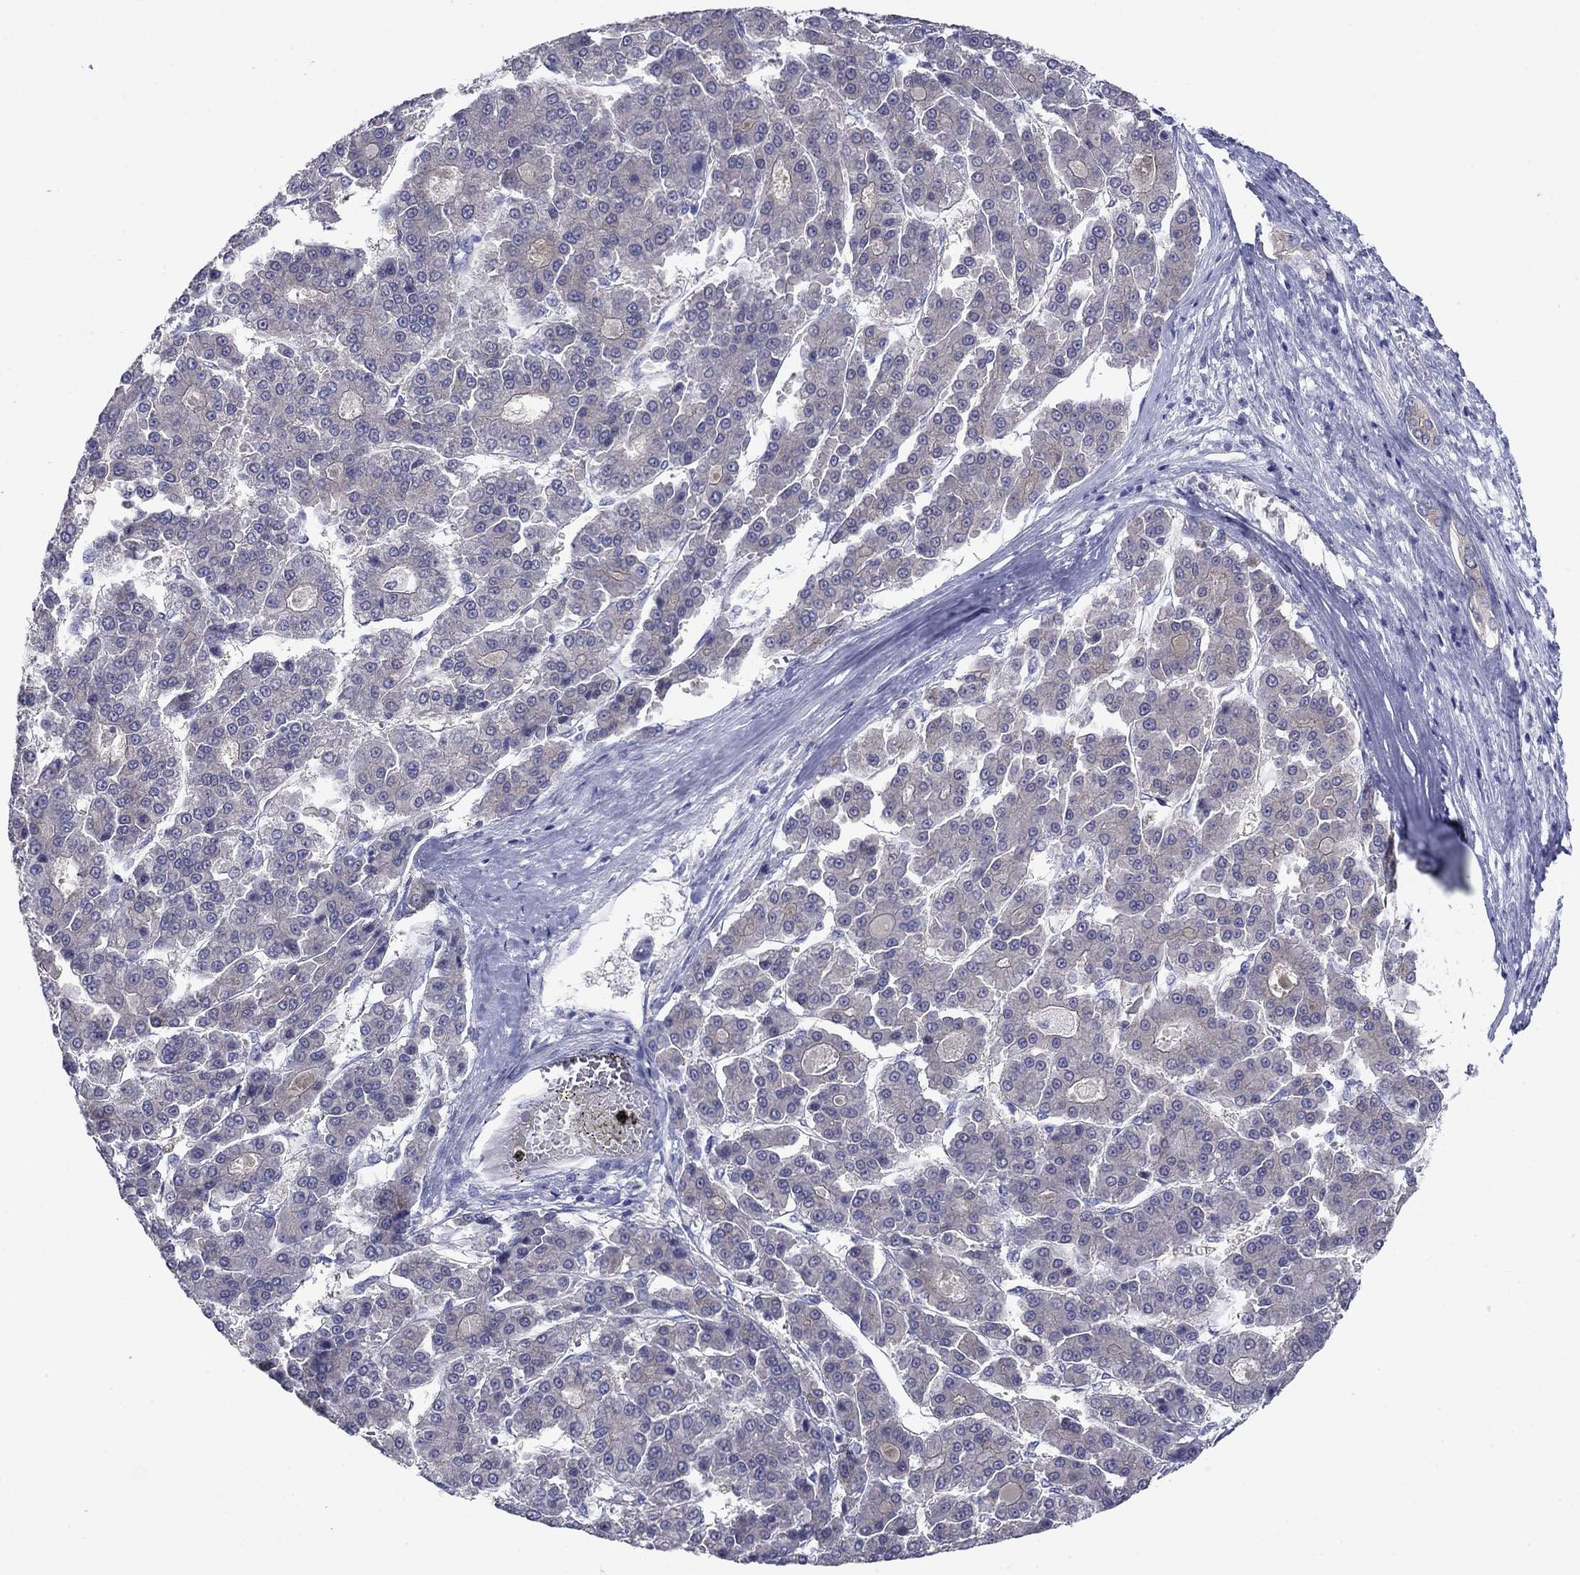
{"staining": {"intensity": "negative", "quantity": "none", "location": "none"}, "tissue": "liver cancer", "cell_type": "Tumor cells", "image_type": "cancer", "snomed": [{"axis": "morphology", "description": "Carcinoma, Hepatocellular, NOS"}, {"axis": "topography", "description": "Liver"}], "caption": "There is no significant positivity in tumor cells of liver hepatocellular carcinoma.", "gene": "PLS1", "patient": {"sex": "male", "age": 70}}